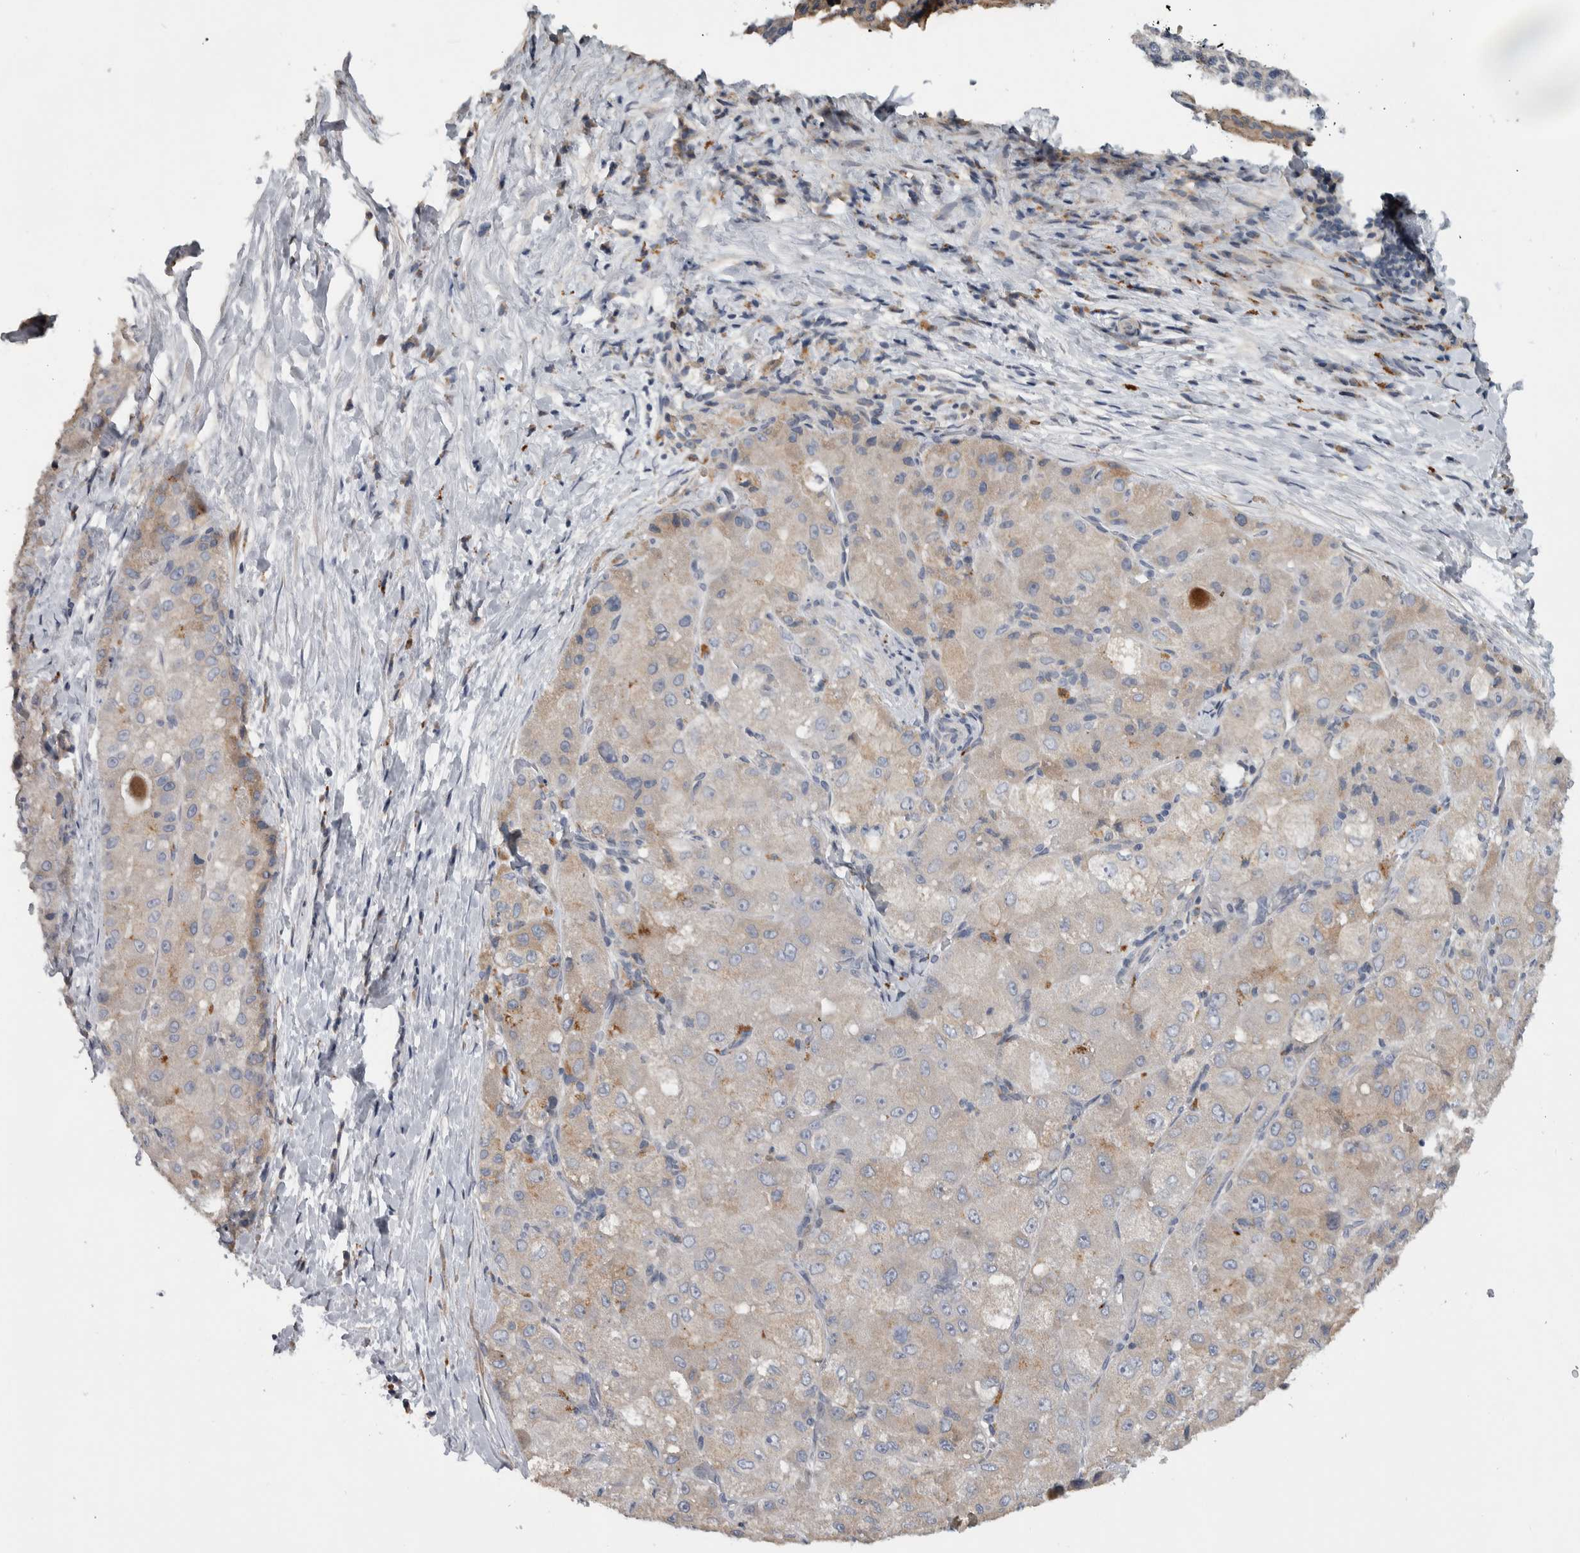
{"staining": {"intensity": "moderate", "quantity": "<25%", "location": "cytoplasmic/membranous"}, "tissue": "liver cancer", "cell_type": "Tumor cells", "image_type": "cancer", "snomed": [{"axis": "morphology", "description": "Carcinoma, Hepatocellular, NOS"}, {"axis": "topography", "description": "Liver"}], "caption": "The immunohistochemical stain highlights moderate cytoplasmic/membranous expression in tumor cells of hepatocellular carcinoma (liver) tissue.", "gene": "FAM83G", "patient": {"sex": "male", "age": 80}}